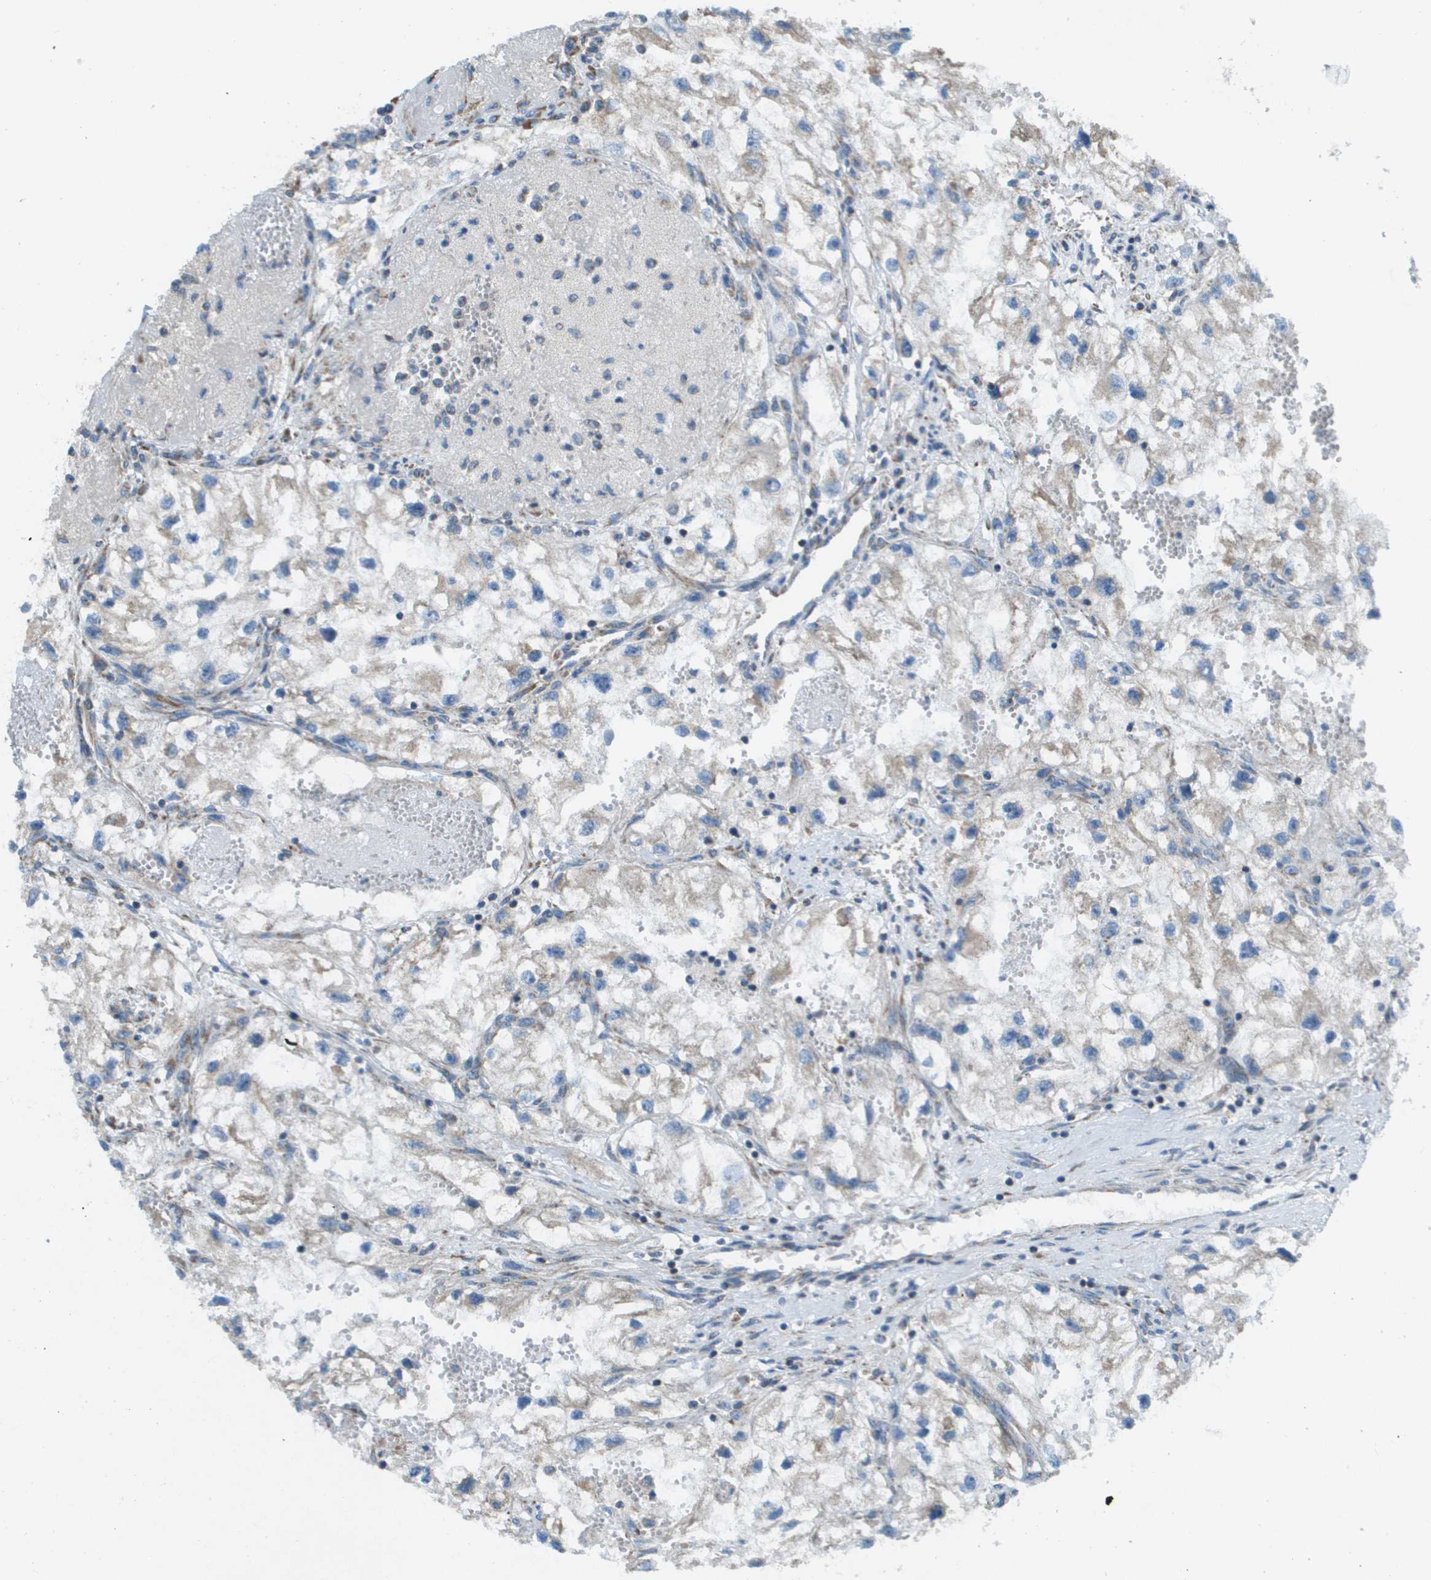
{"staining": {"intensity": "negative", "quantity": "none", "location": "none"}, "tissue": "renal cancer", "cell_type": "Tumor cells", "image_type": "cancer", "snomed": [{"axis": "morphology", "description": "Adenocarcinoma, NOS"}, {"axis": "topography", "description": "Kidney"}], "caption": "High power microscopy image of an immunohistochemistry (IHC) micrograph of renal adenocarcinoma, revealing no significant expression in tumor cells.", "gene": "TAOK3", "patient": {"sex": "female", "age": 70}}